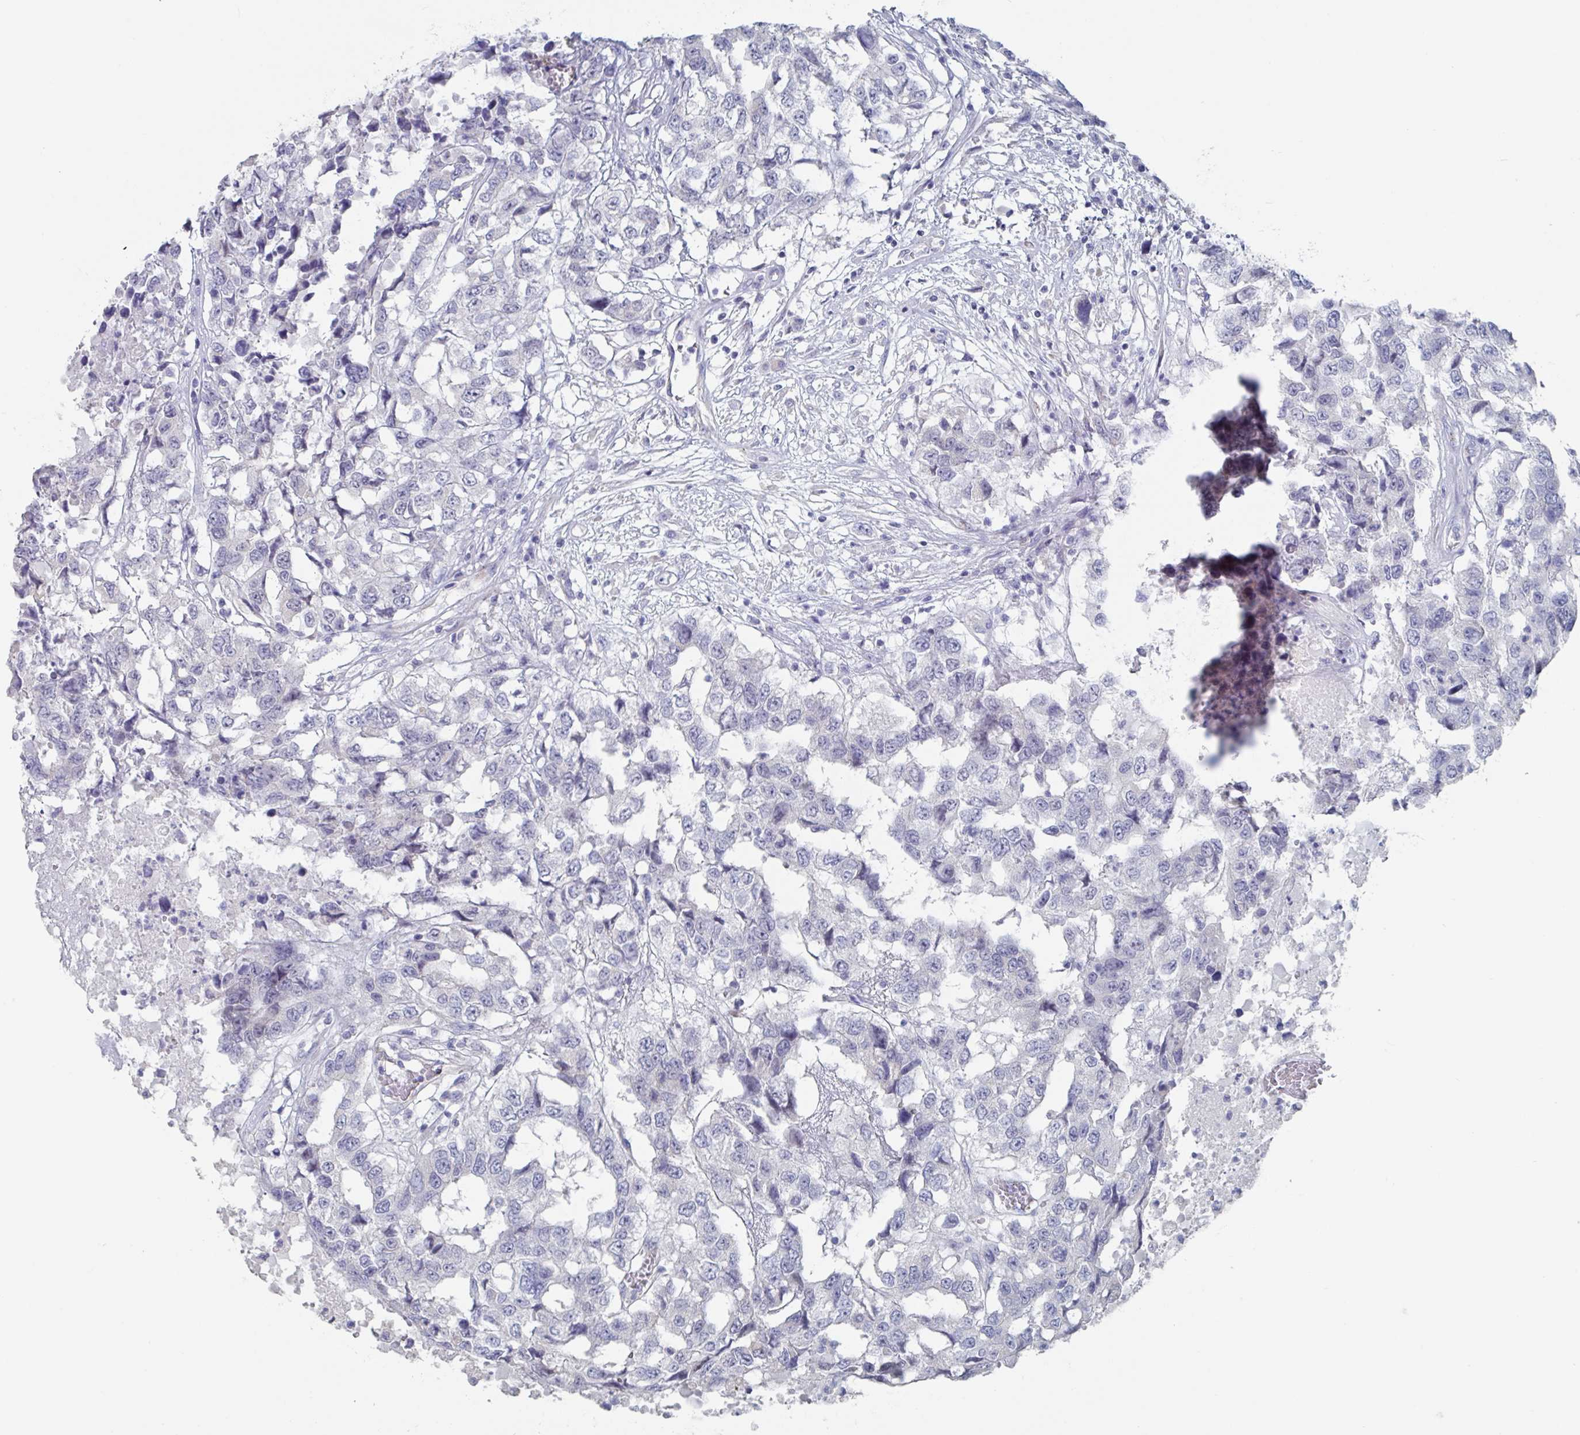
{"staining": {"intensity": "negative", "quantity": "none", "location": "none"}, "tissue": "testis cancer", "cell_type": "Tumor cells", "image_type": "cancer", "snomed": [{"axis": "morphology", "description": "Carcinoma, Embryonal, NOS"}, {"axis": "topography", "description": "Testis"}], "caption": "Immunohistochemical staining of testis embryonal carcinoma exhibits no significant expression in tumor cells. The staining was performed using DAB to visualize the protein expression in brown, while the nuclei were stained in blue with hematoxylin (Magnification: 20x).", "gene": "ABHD16A", "patient": {"sex": "male", "age": 83}}